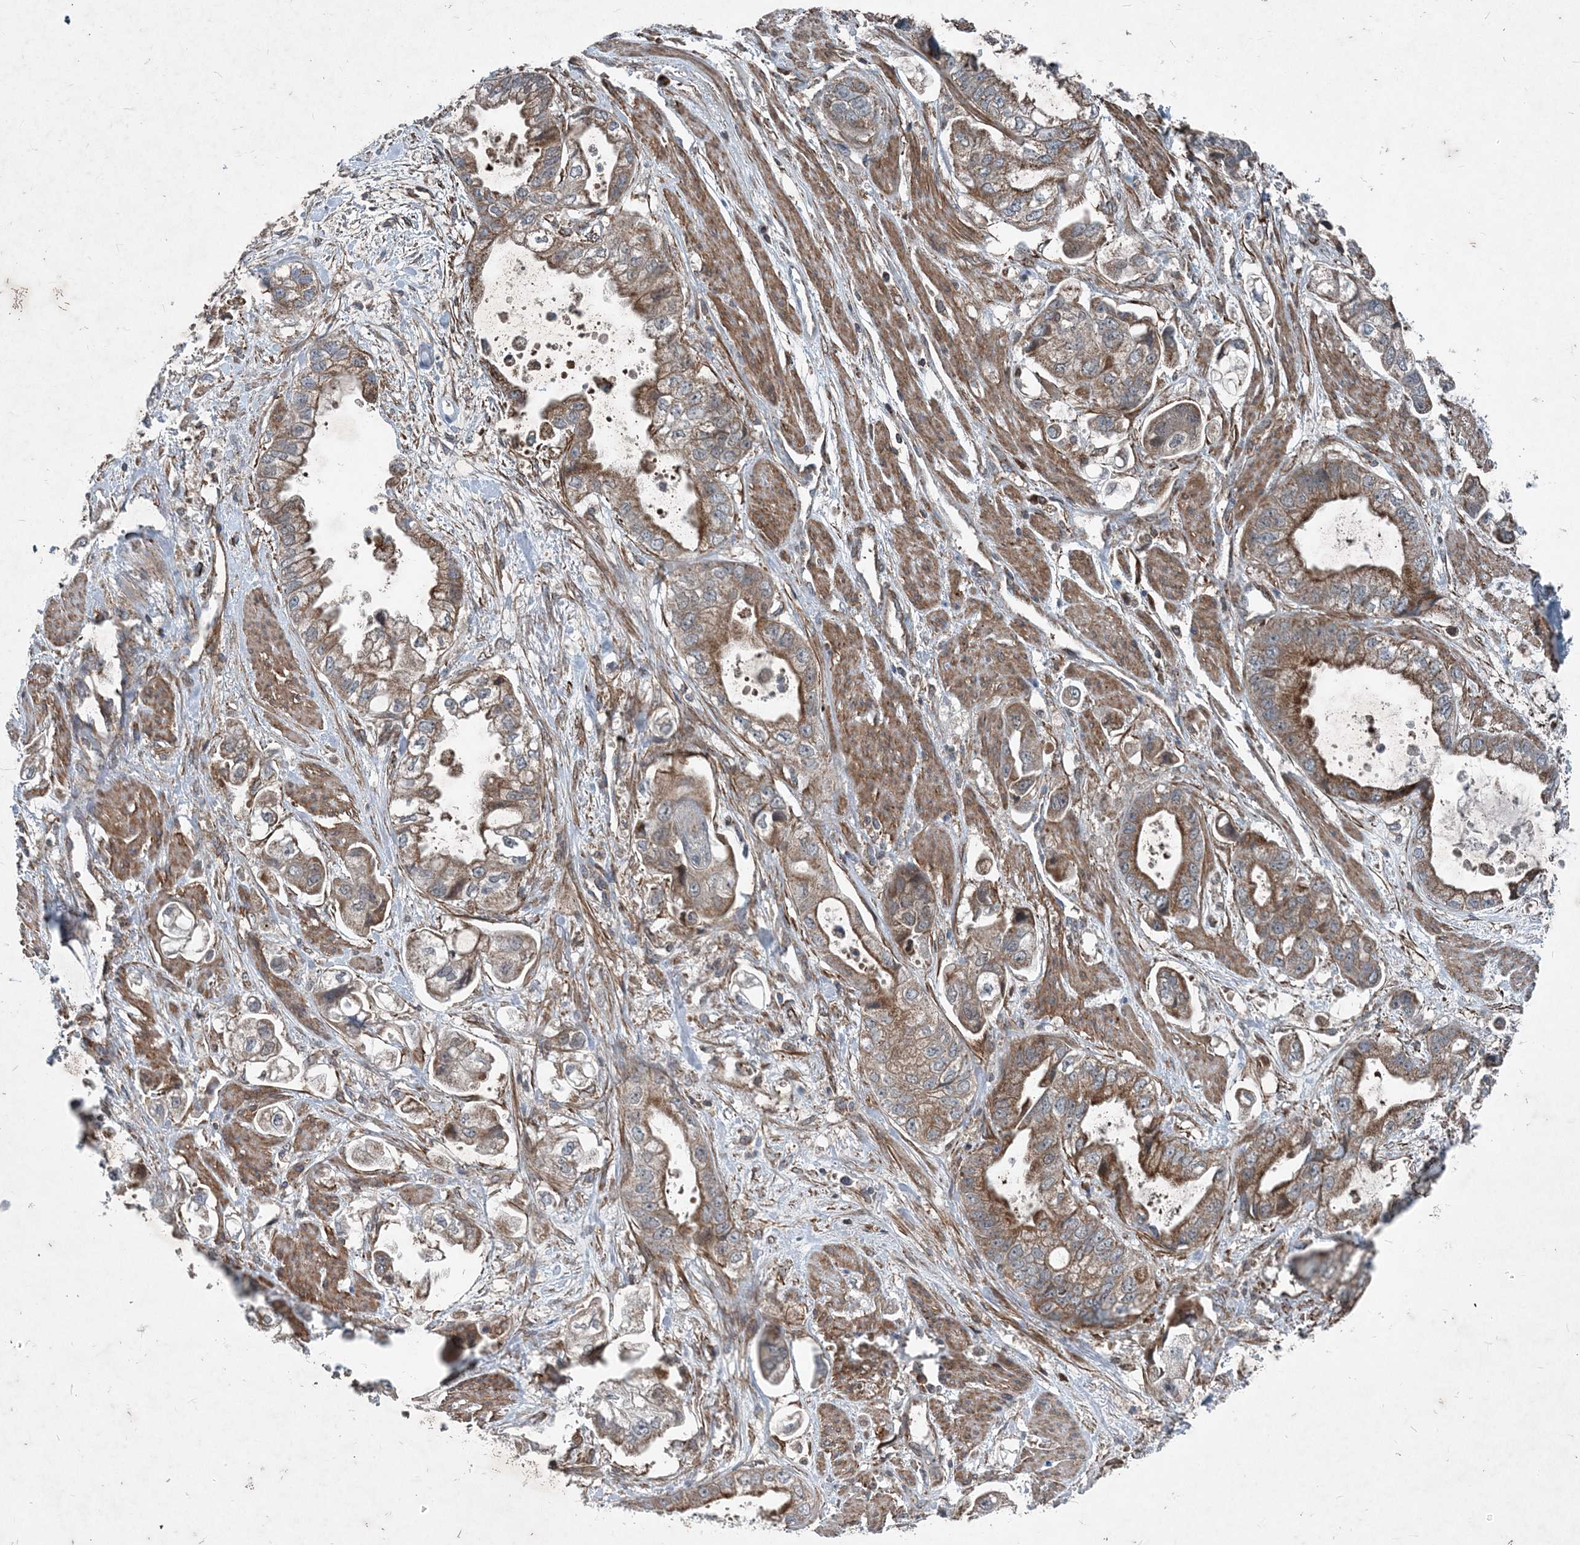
{"staining": {"intensity": "moderate", "quantity": ">75%", "location": "cytoplasmic/membranous"}, "tissue": "stomach cancer", "cell_type": "Tumor cells", "image_type": "cancer", "snomed": [{"axis": "morphology", "description": "Adenocarcinoma, NOS"}, {"axis": "topography", "description": "Stomach"}], "caption": "IHC staining of stomach cancer, which displays medium levels of moderate cytoplasmic/membranous positivity in approximately >75% of tumor cells indicating moderate cytoplasmic/membranous protein expression. The staining was performed using DAB (3,3'-diaminobenzidine) (brown) for protein detection and nuclei were counterstained in hematoxylin (blue).", "gene": "NDUFA2", "patient": {"sex": "male", "age": 62}}